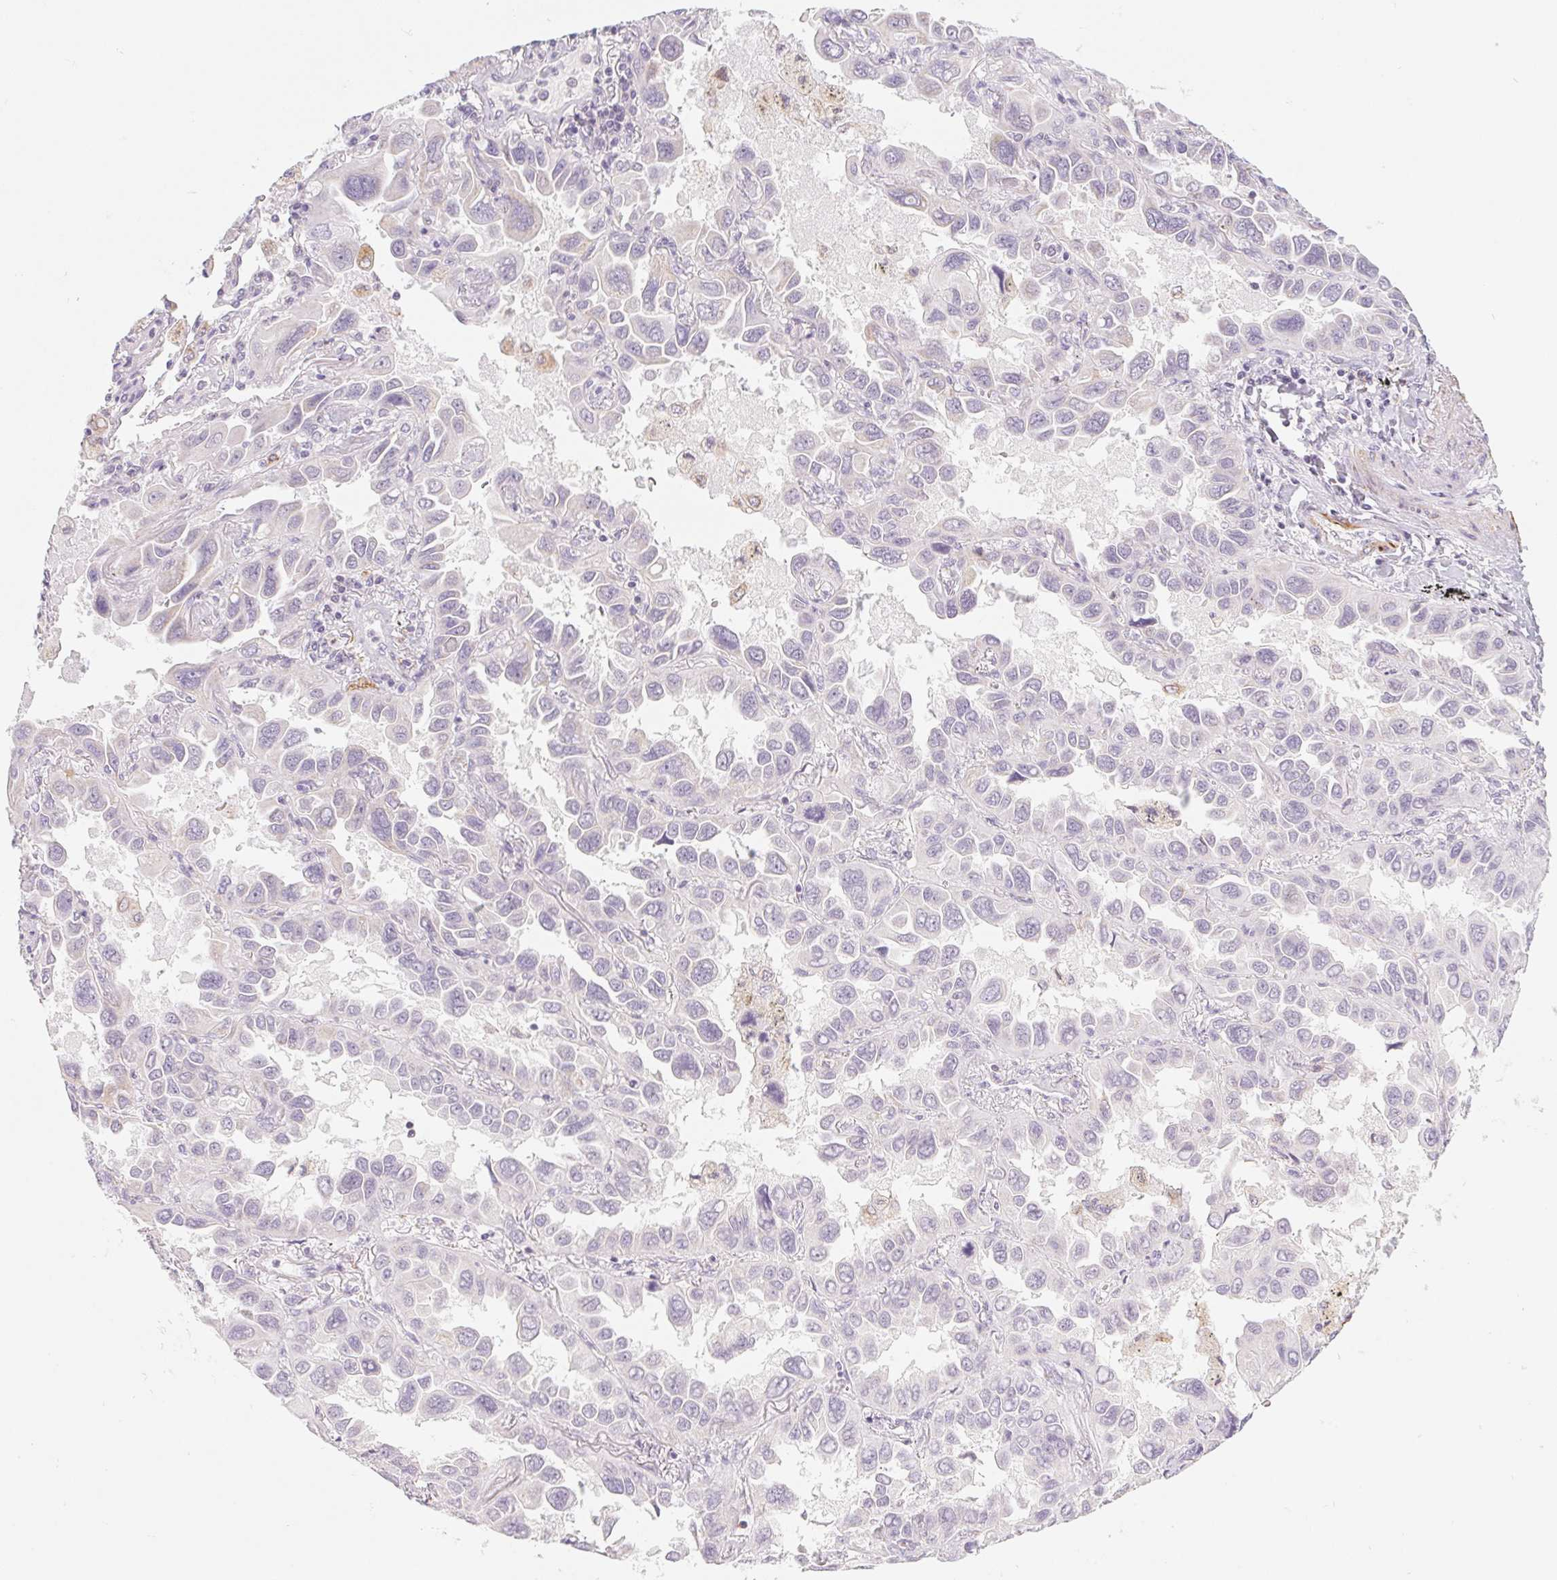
{"staining": {"intensity": "negative", "quantity": "none", "location": "none"}, "tissue": "lung cancer", "cell_type": "Tumor cells", "image_type": "cancer", "snomed": [{"axis": "morphology", "description": "Adenocarcinoma, NOS"}, {"axis": "topography", "description": "Lung"}], "caption": "Tumor cells are negative for brown protein staining in lung adenocarcinoma. (Brightfield microscopy of DAB (3,3'-diaminobenzidine) immunohistochemistry (IHC) at high magnification).", "gene": "PRPH", "patient": {"sex": "male", "age": 64}}